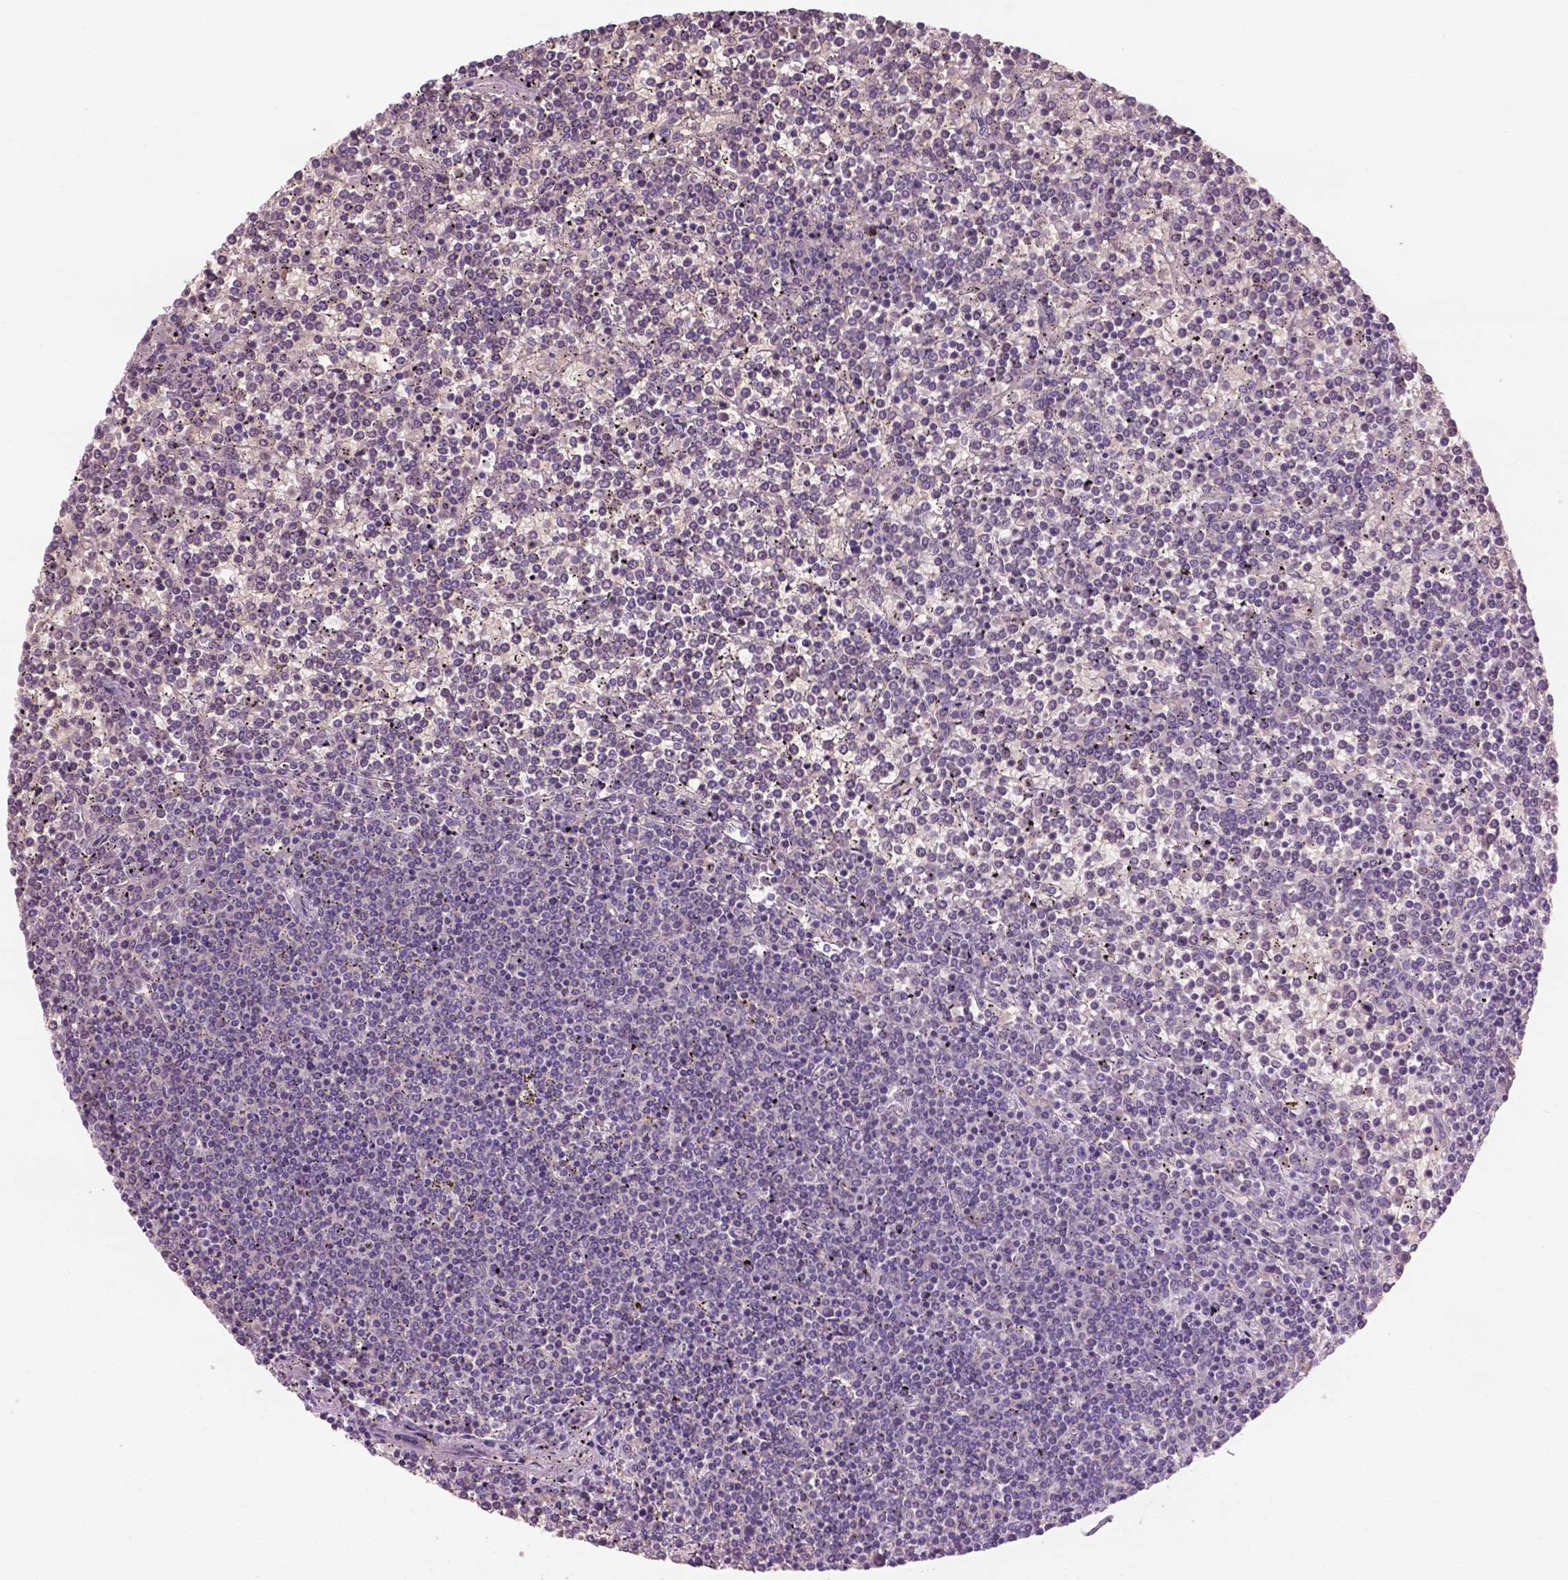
{"staining": {"intensity": "negative", "quantity": "none", "location": "none"}, "tissue": "lymphoma", "cell_type": "Tumor cells", "image_type": "cancer", "snomed": [{"axis": "morphology", "description": "Malignant lymphoma, non-Hodgkin's type, Low grade"}, {"axis": "topography", "description": "Spleen"}], "caption": "An image of low-grade malignant lymphoma, non-Hodgkin's type stained for a protein demonstrates no brown staining in tumor cells.", "gene": "CD84", "patient": {"sex": "female", "age": 19}}